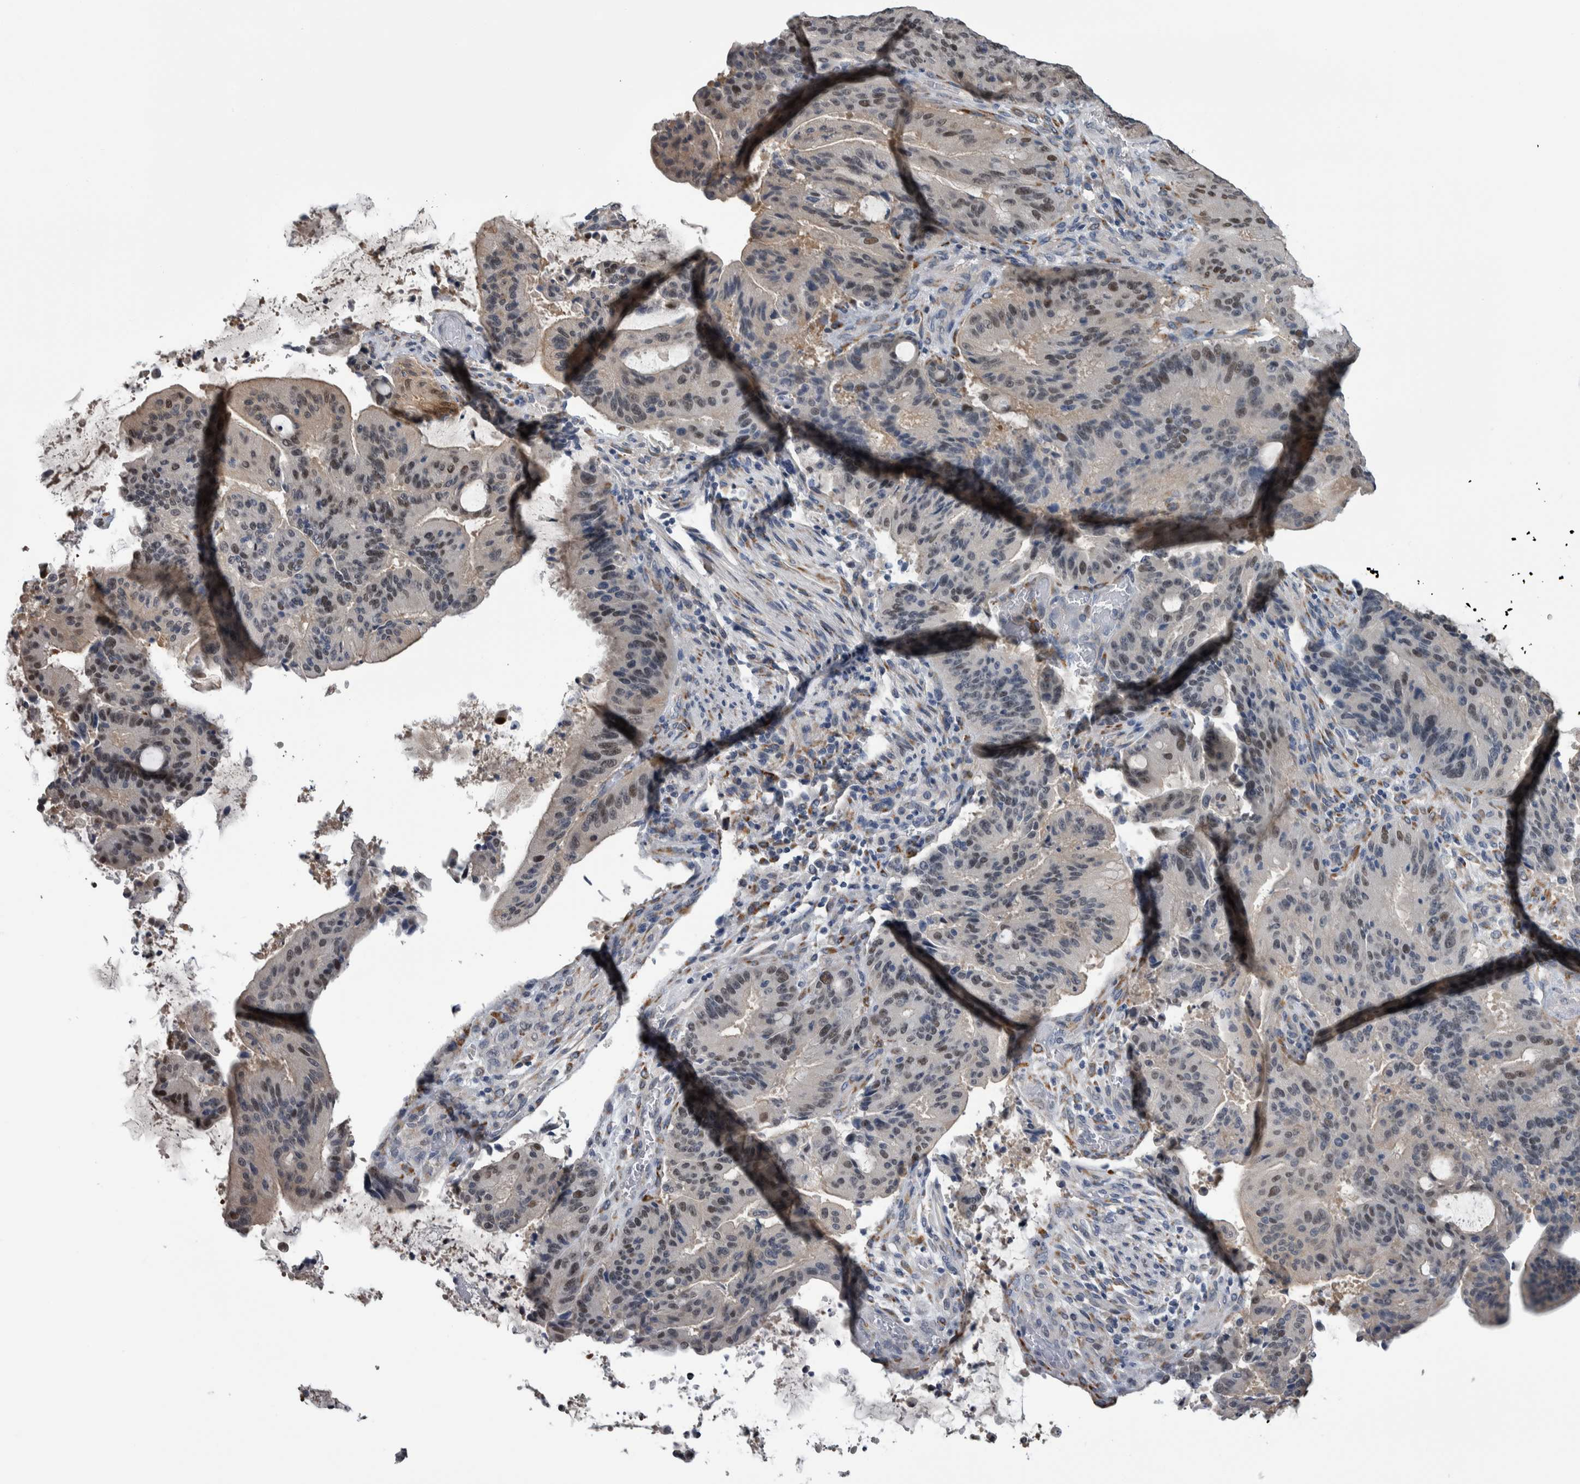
{"staining": {"intensity": "weak", "quantity": "<25%", "location": "nuclear"}, "tissue": "liver cancer", "cell_type": "Tumor cells", "image_type": "cancer", "snomed": [{"axis": "morphology", "description": "Normal tissue, NOS"}, {"axis": "morphology", "description": "Cholangiocarcinoma"}, {"axis": "topography", "description": "Liver"}, {"axis": "topography", "description": "Peripheral nerve tissue"}], "caption": "Tumor cells show no significant positivity in liver cancer (cholangiocarcinoma).", "gene": "COL14A1", "patient": {"sex": "female", "age": 73}}